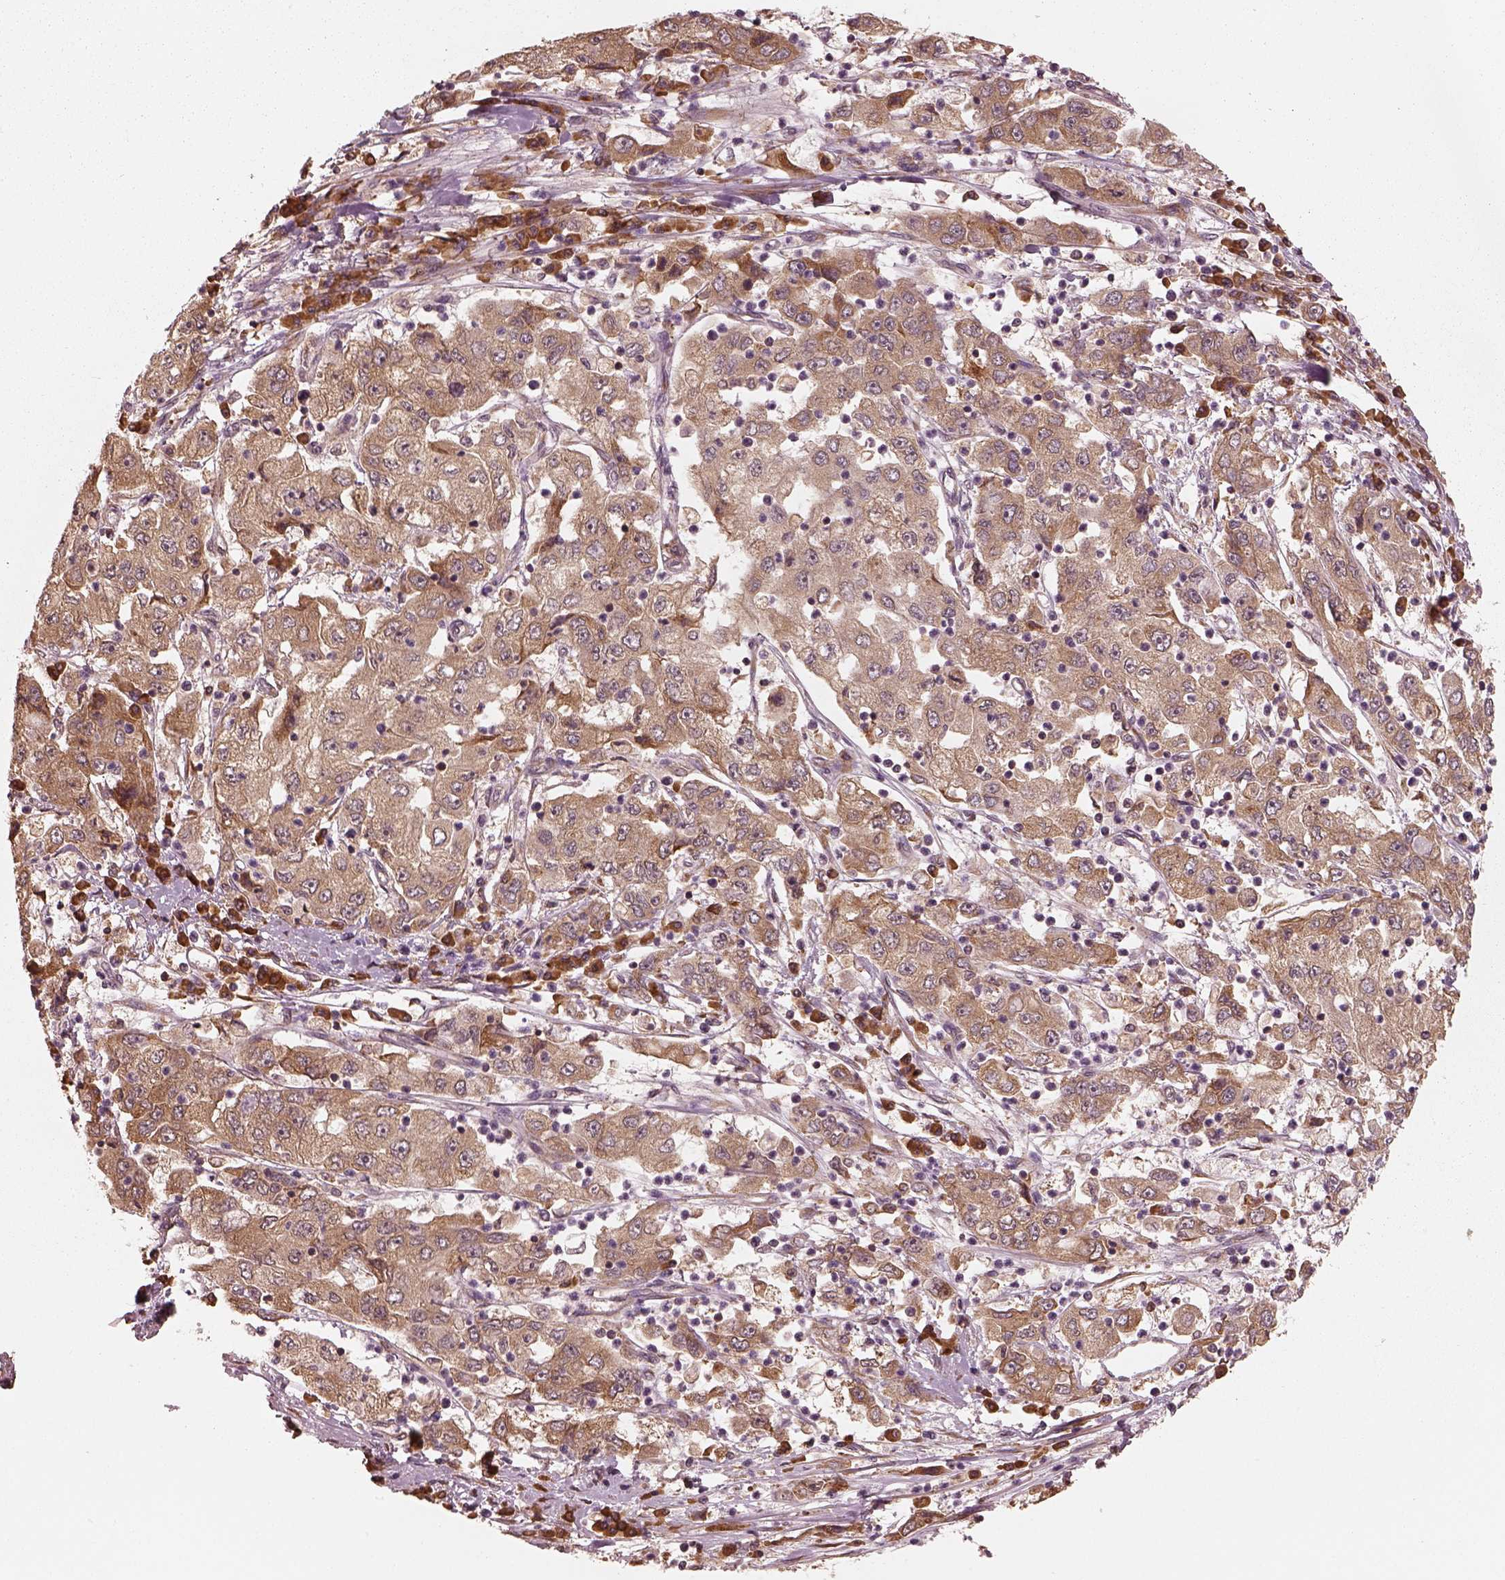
{"staining": {"intensity": "weak", "quantity": ">75%", "location": "cytoplasmic/membranous"}, "tissue": "cervical cancer", "cell_type": "Tumor cells", "image_type": "cancer", "snomed": [{"axis": "morphology", "description": "Squamous cell carcinoma, NOS"}, {"axis": "topography", "description": "Cervix"}], "caption": "Immunohistochemistry (IHC) histopathology image of squamous cell carcinoma (cervical) stained for a protein (brown), which exhibits low levels of weak cytoplasmic/membranous expression in about >75% of tumor cells.", "gene": "RPS5", "patient": {"sex": "female", "age": 36}}